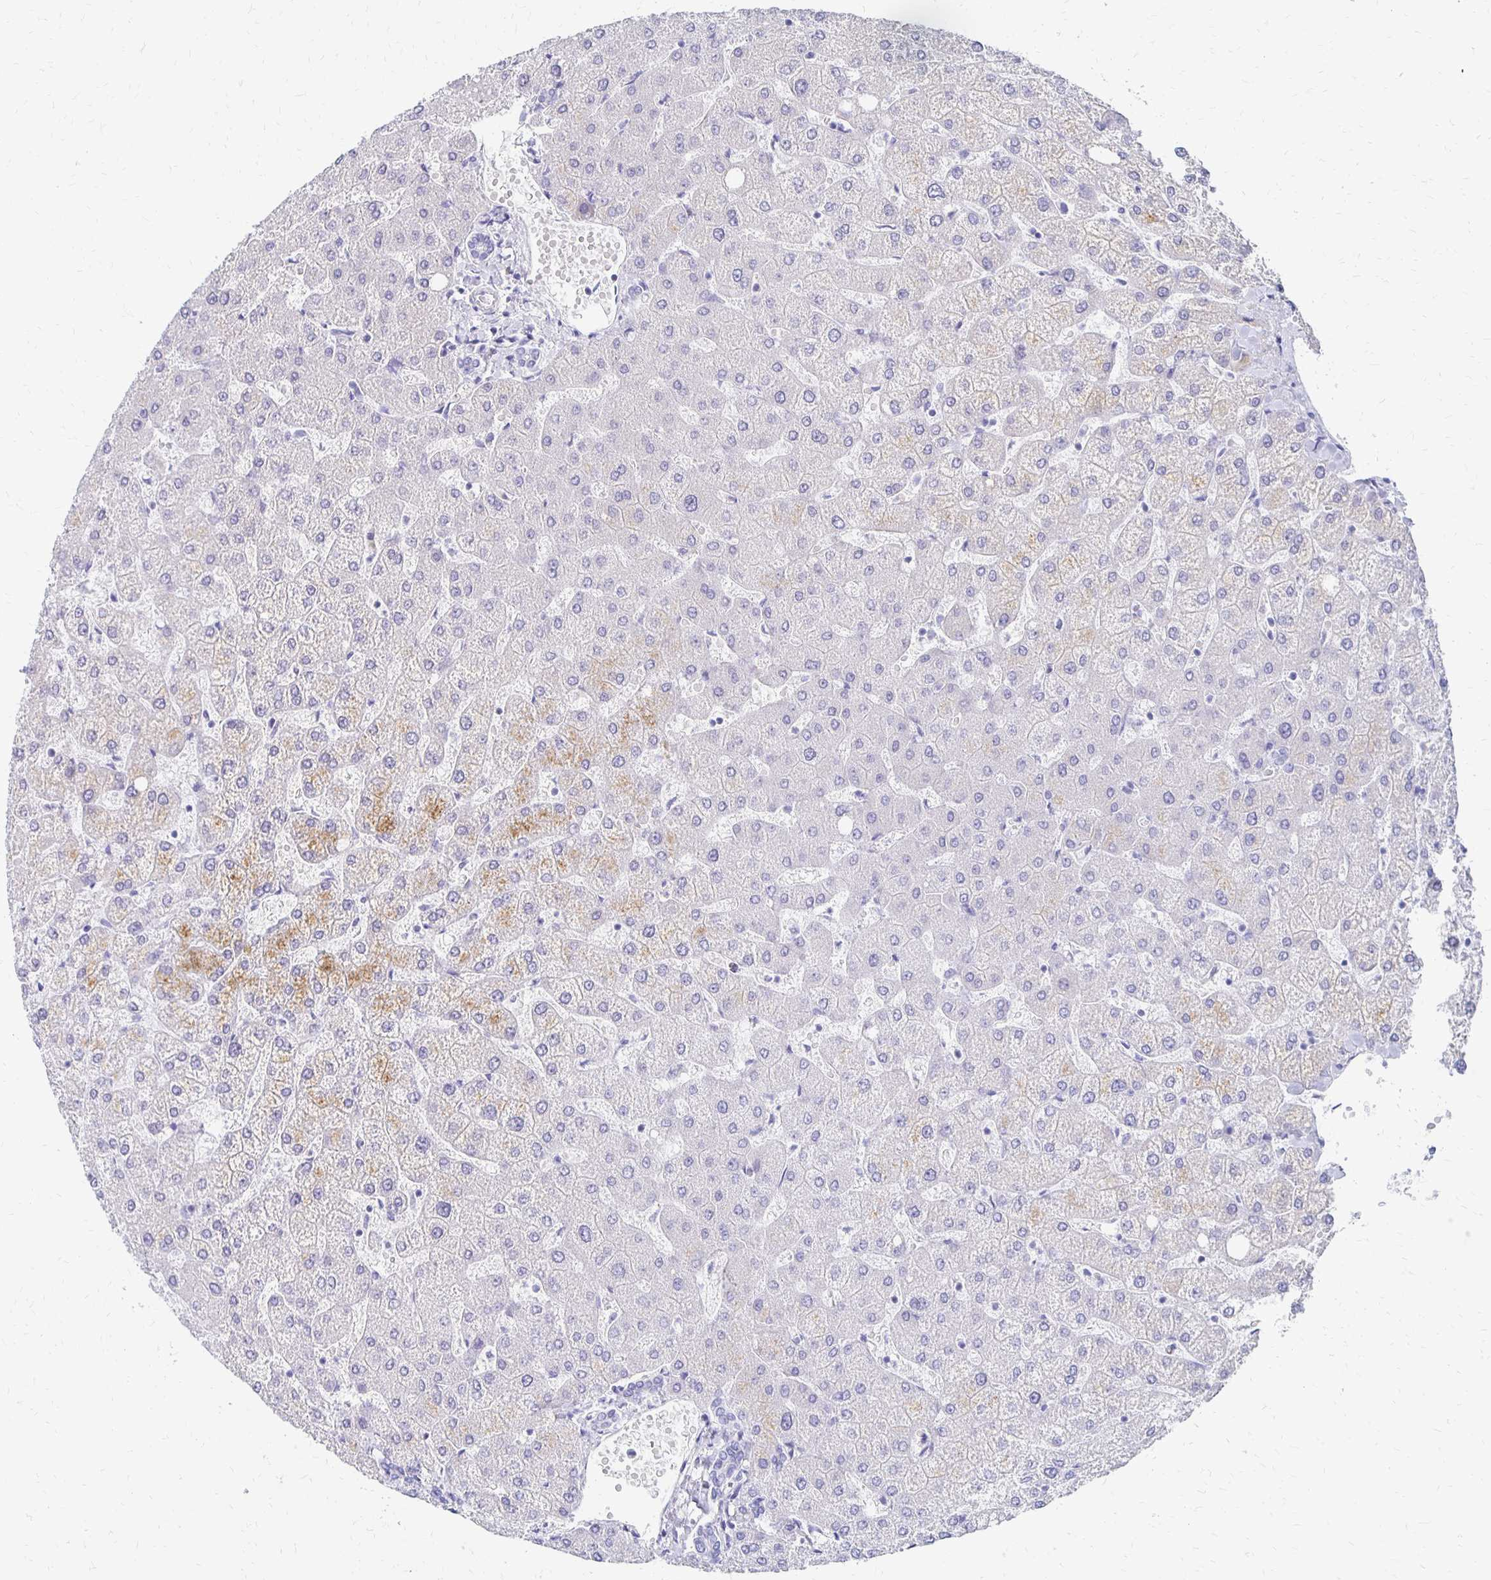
{"staining": {"intensity": "negative", "quantity": "none", "location": "none"}, "tissue": "liver", "cell_type": "Cholangiocytes", "image_type": "normal", "snomed": [{"axis": "morphology", "description": "Normal tissue, NOS"}, {"axis": "topography", "description": "Liver"}], "caption": "The photomicrograph shows no staining of cholangiocytes in normal liver.", "gene": "SYT2", "patient": {"sex": "female", "age": 54}}